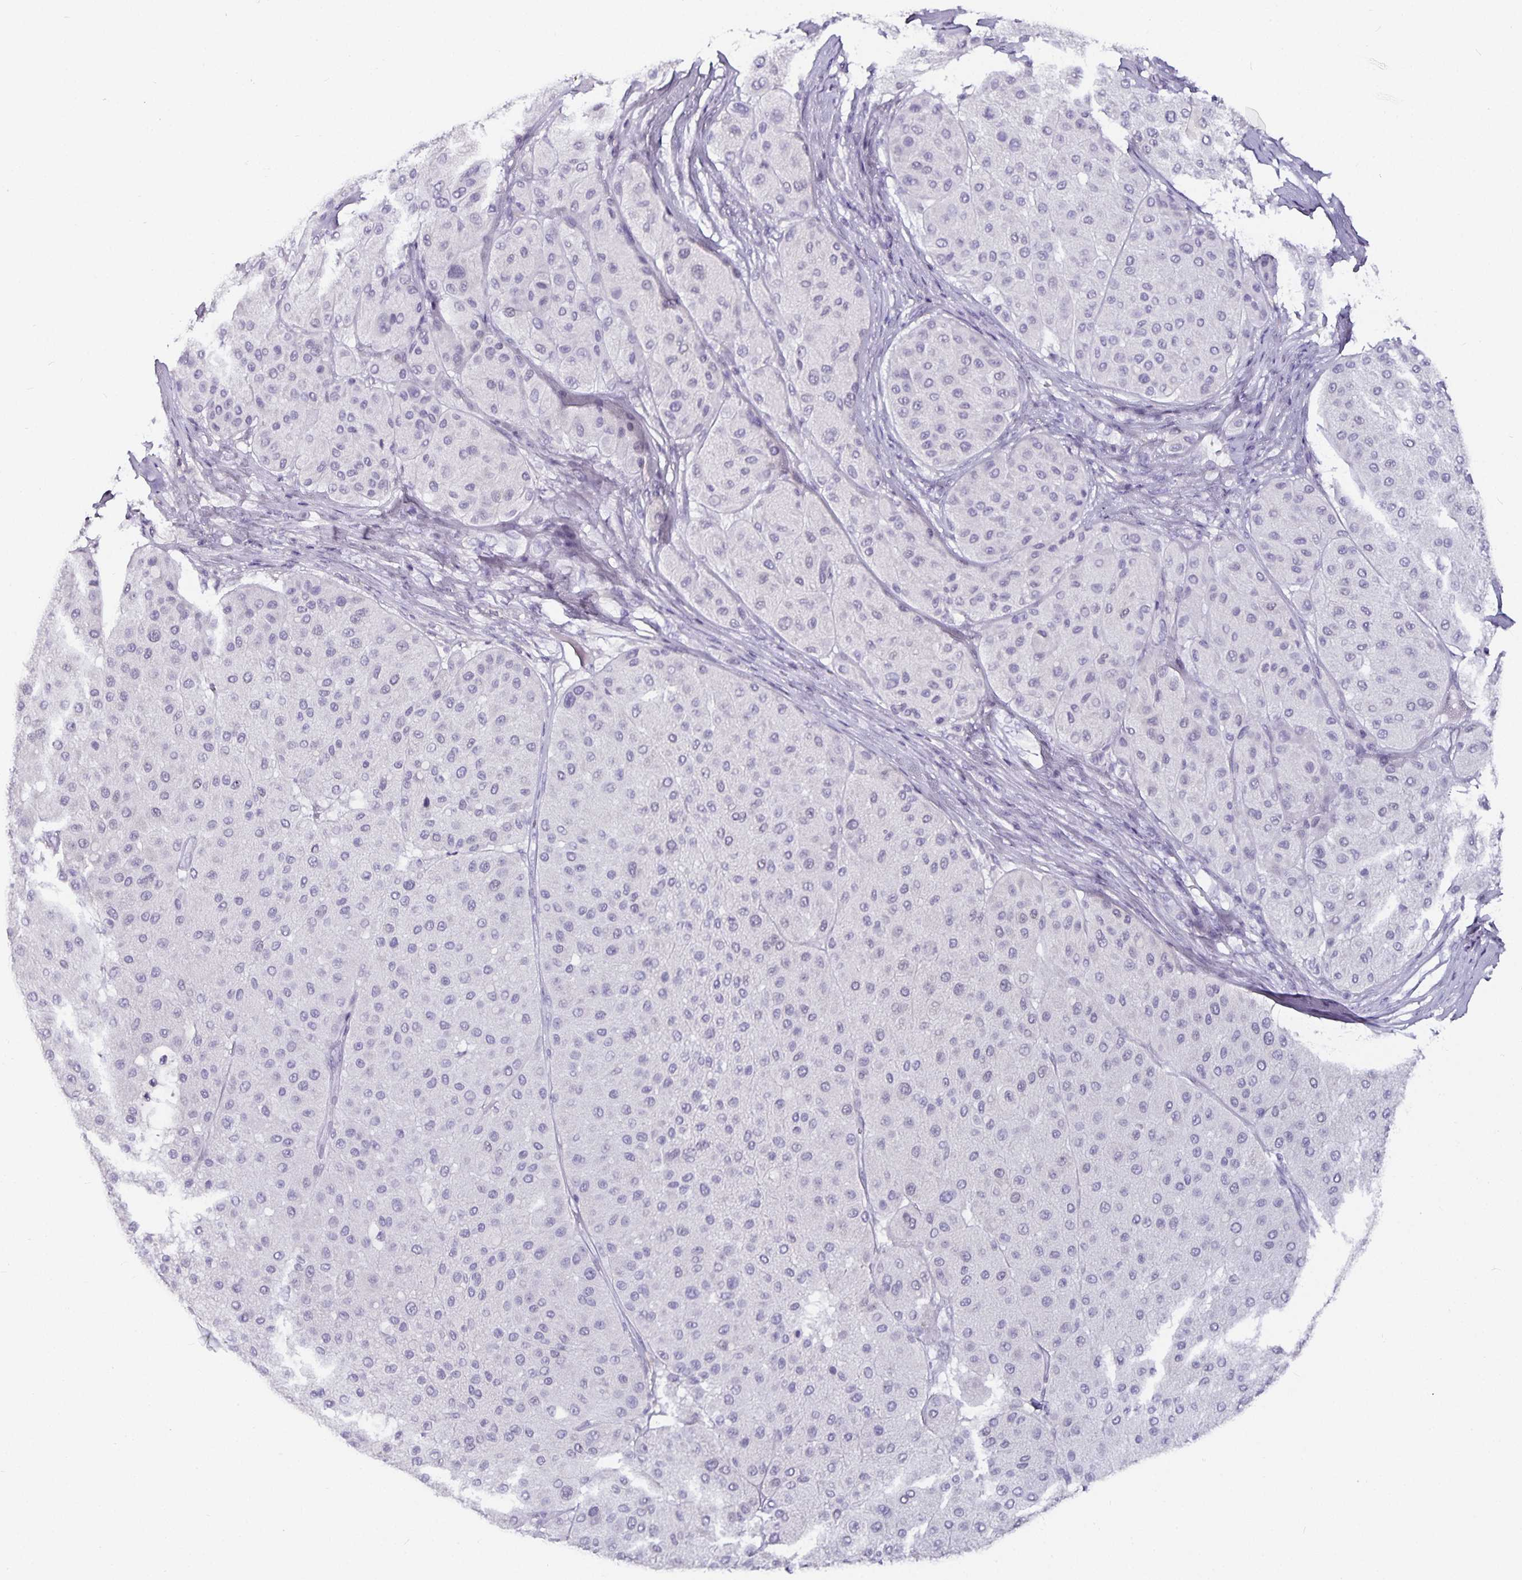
{"staining": {"intensity": "negative", "quantity": "none", "location": "none"}, "tissue": "melanoma", "cell_type": "Tumor cells", "image_type": "cancer", "snomed": [{"axis": "morphology", "description": "Malignant melanoma, Metastatic site"}, {"axis": "topography", "description": "Smooth muscle"}], "caption": "Melanoma was stained to show a protein in brown. There is no significant expression in tumor cells.", "gene": "CA12", "patient": {"sex": "male", "age": 41}}